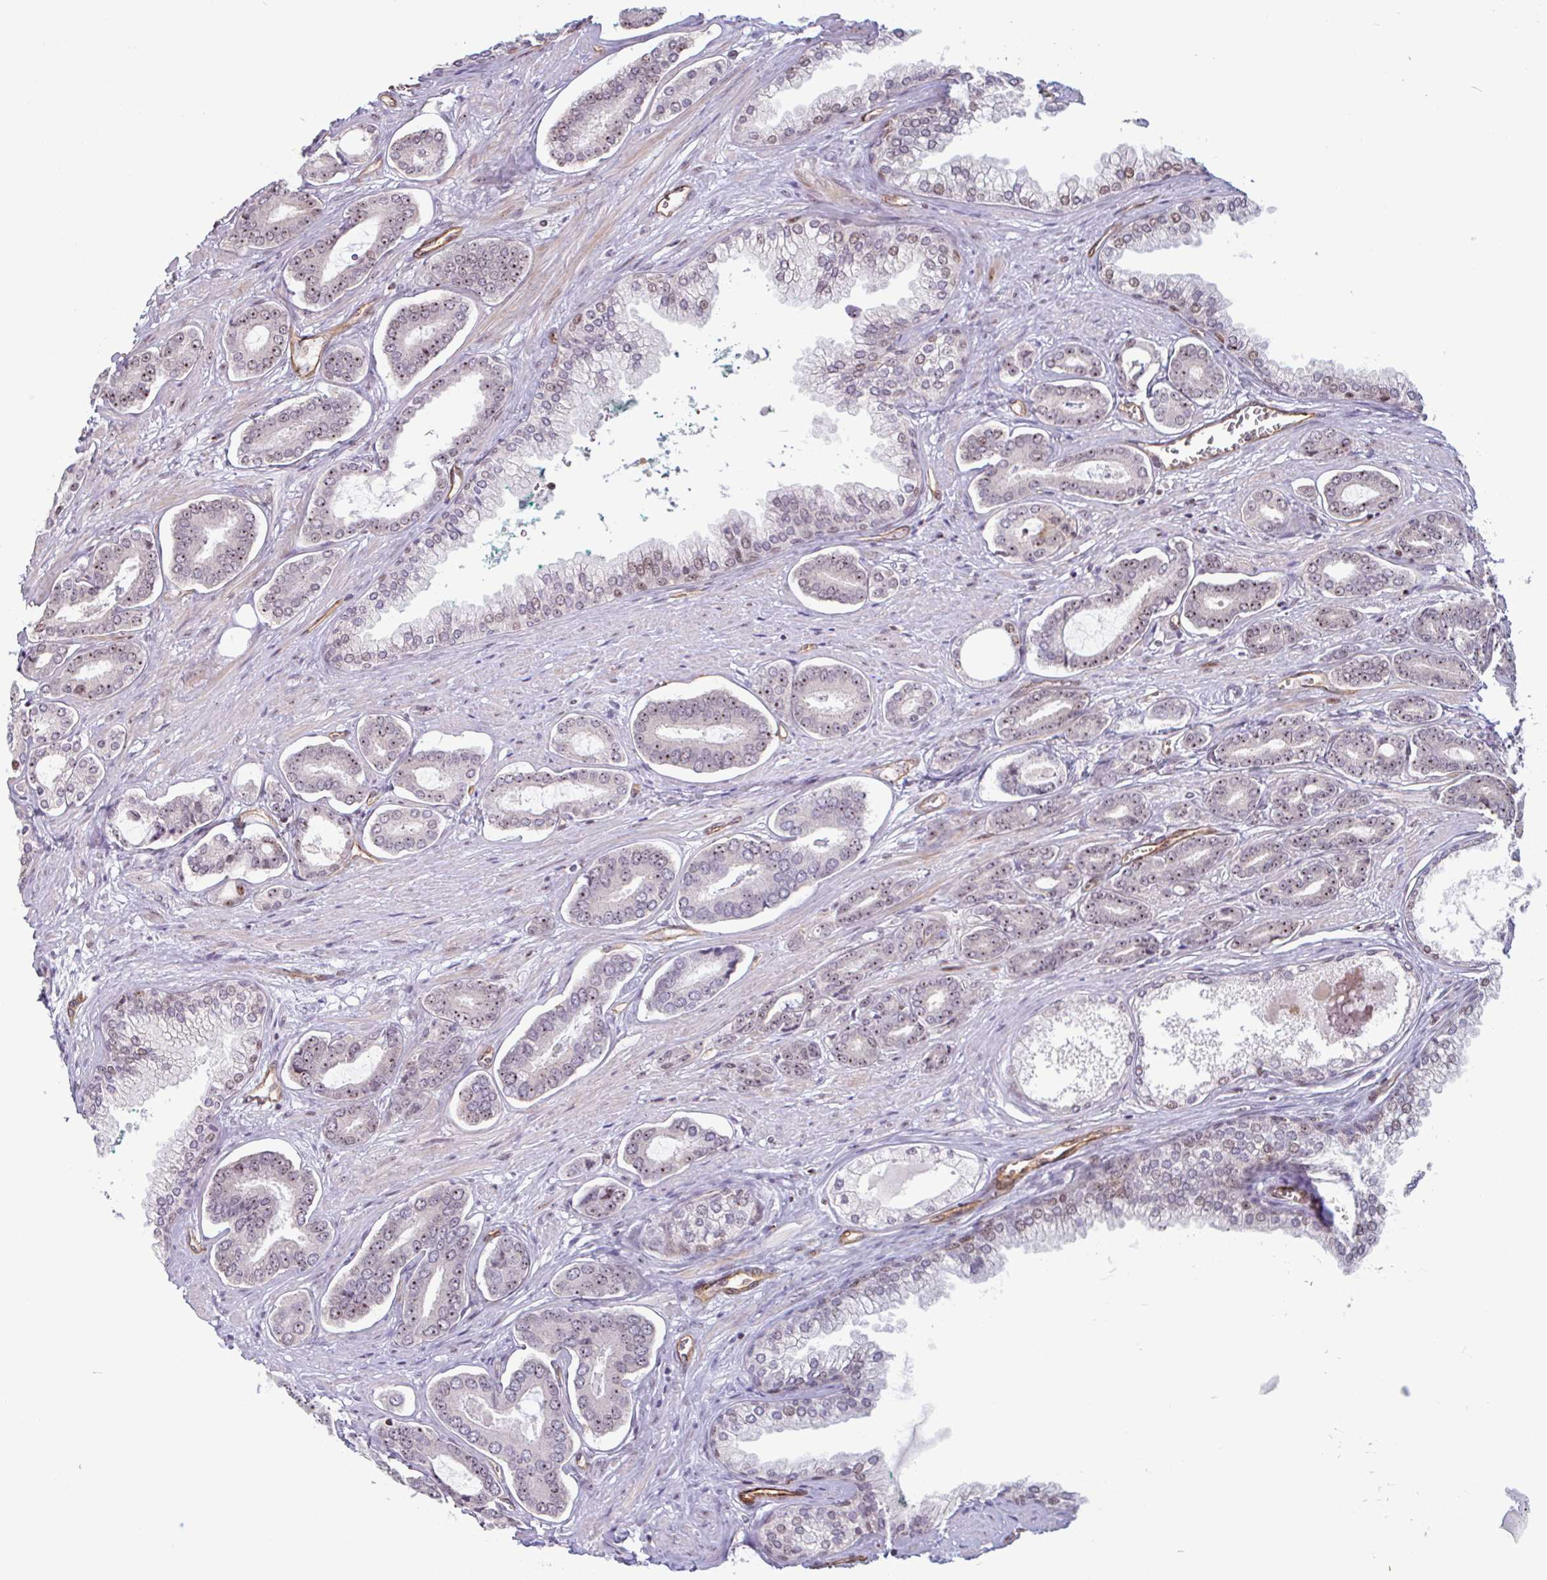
{"staining": {"intensity": "moderate", "quantity": "25%-75%", "location": "nuclear"}, "tissue": "prostate cancer", "cell_type": "Tumor cells", "image_type": "cancer", "snomed": [{"axis": "morphology", "description": "Adenocarcinoma, NOS"}, {"axis": "topography", "description": "Prostate and seminal vesicle, NOS"}], "caption": "The histopathology image demonstrates a brown stain indicating the presence of a protein in the nuclear of tumor cells in prostate cancer. The protein is shown in brown color, while the nuclei are stained blue.", "gene": "ZNF689", "patient": {"sex": "male", "age": 76}}